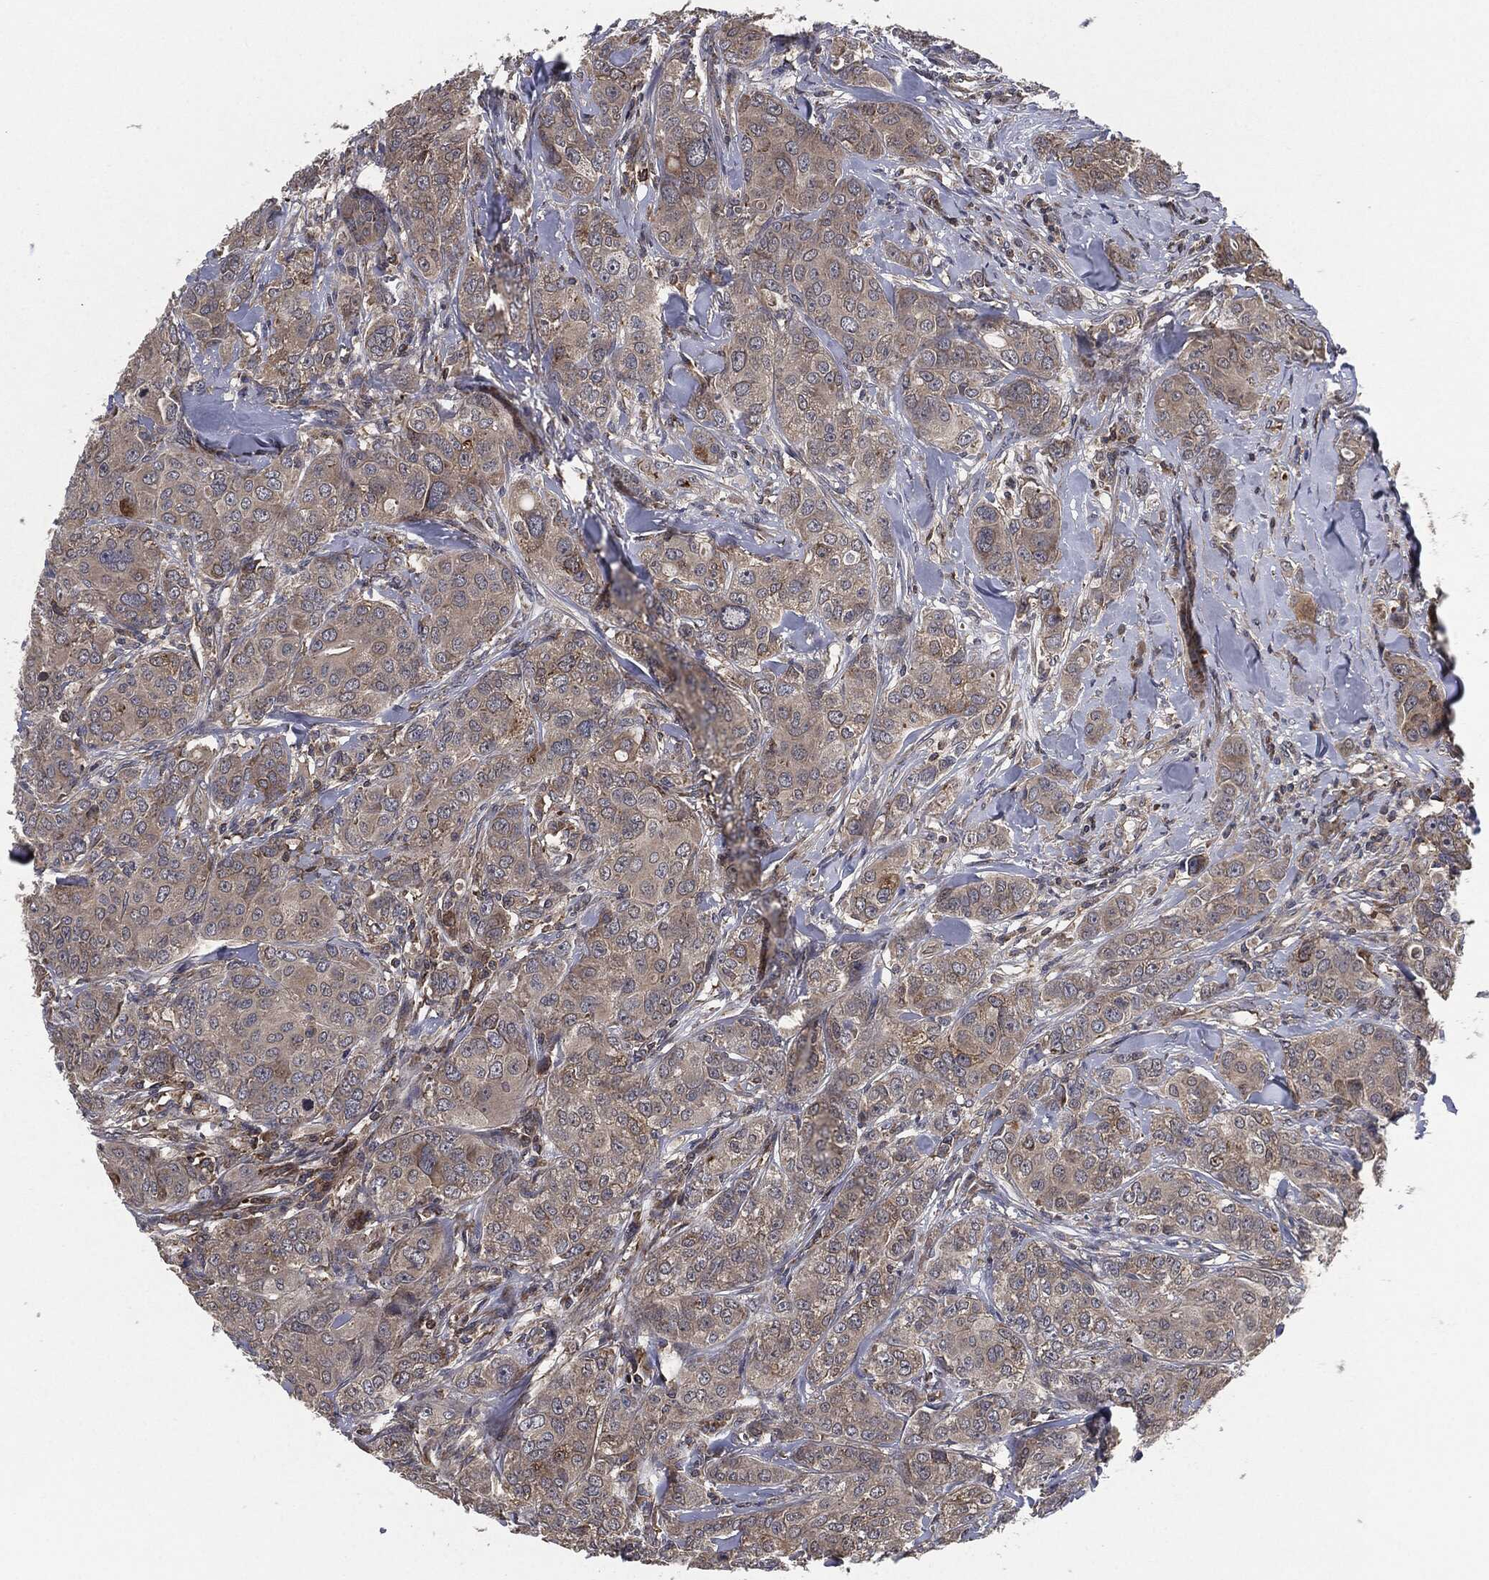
{"staining": {"intensity": "negative", "quantity": "none", "location": "none"}, "tissue": "breast cancer", "cell_type": "Tumor cells", "image_type": "cancer", "snomed": [{"axis": "morphology", "description": "Duct carcinoma"}, {"axis": "topography", "description": "Breast"}], "caption": "The image displays no staining of tumor cells in breast cancer.", "gene": "UBR1", "patient": {"sex": "female", "age": 43}}